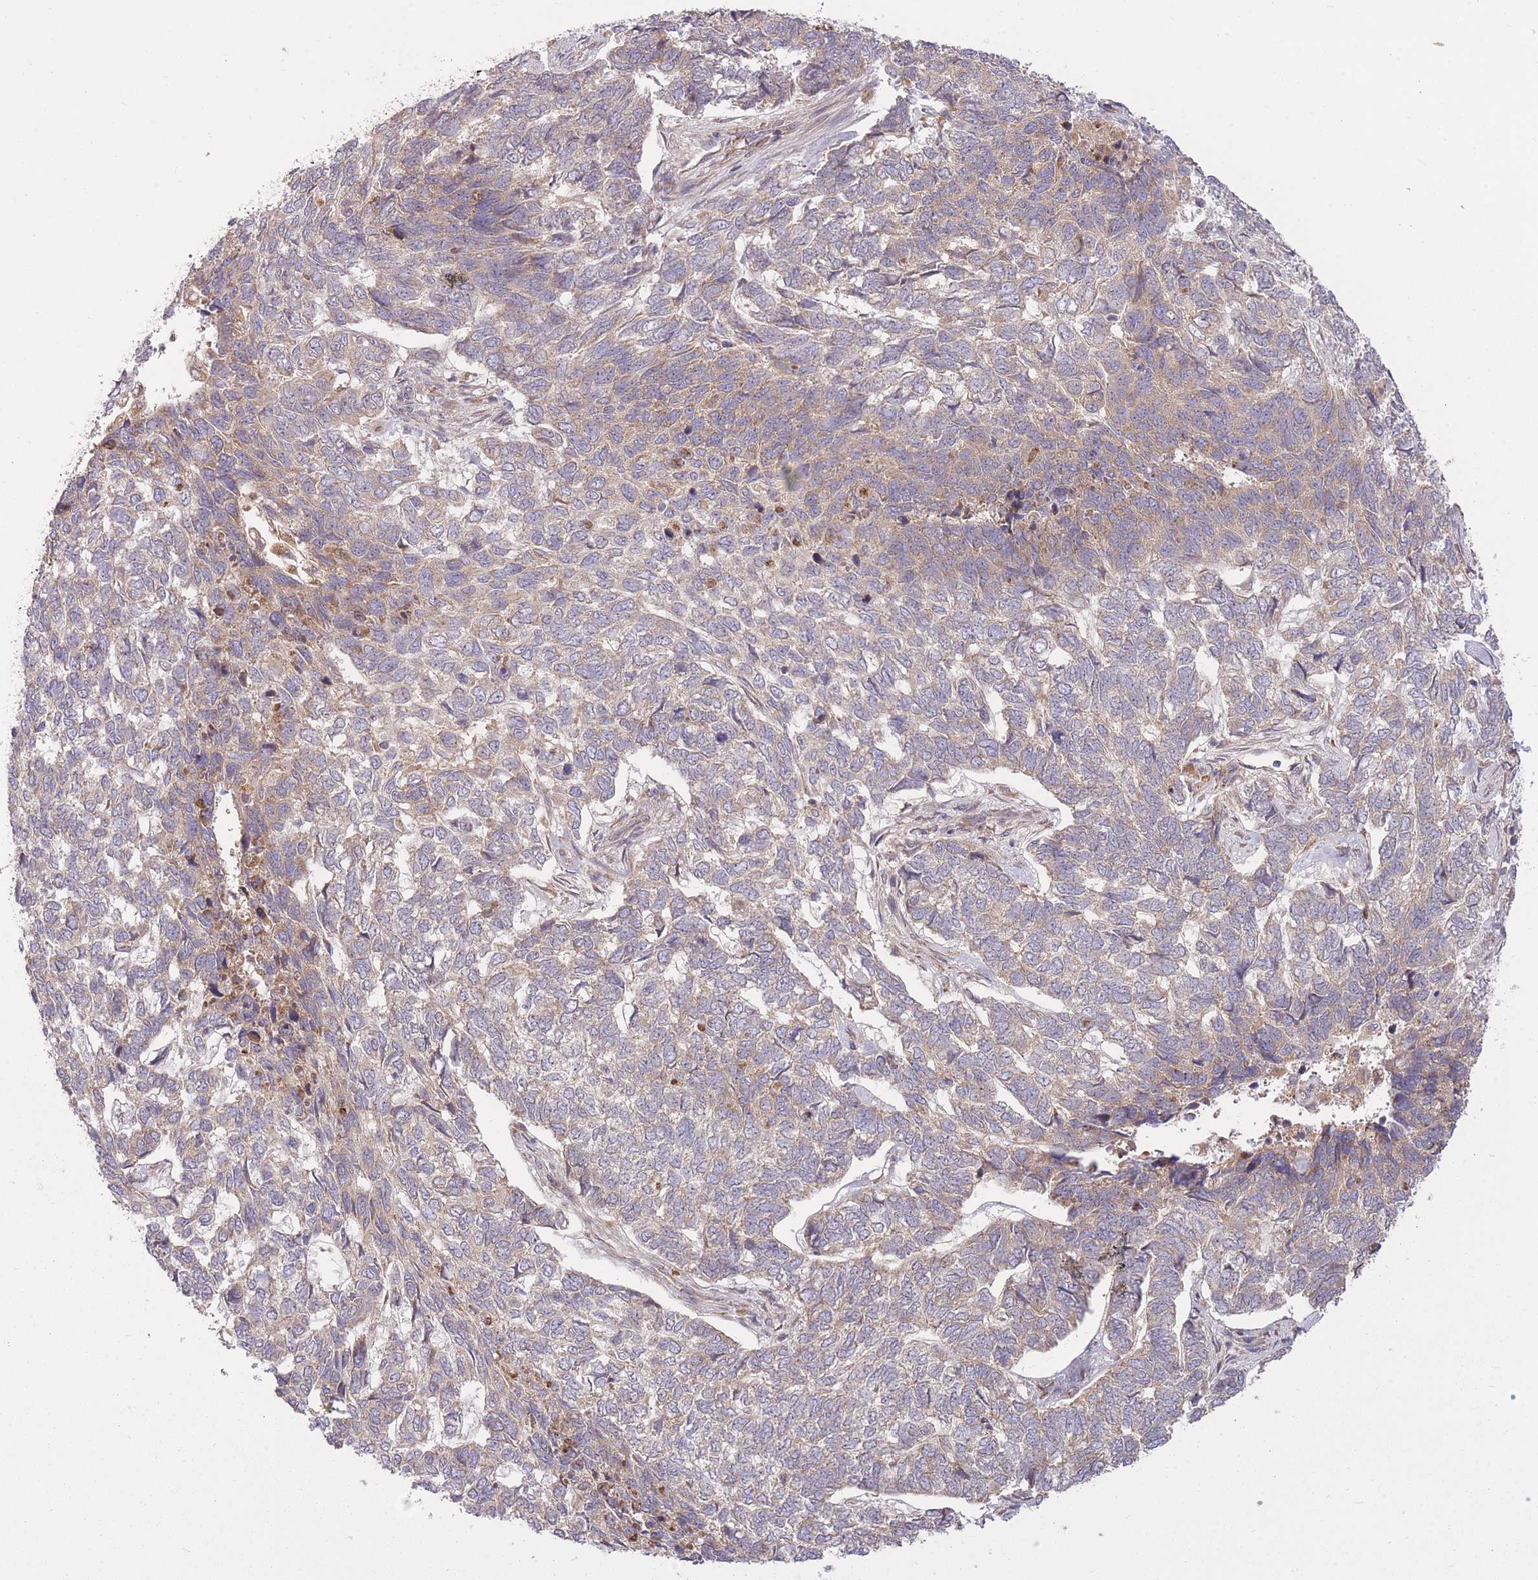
{"staining": {"intensity": "weak", "quantity": "25%-75%", "location": "cytoplasmic/membranous"}, "tissue": "skin cancer", "cell_type": "Tumor cells", "image_type": "cancer", "snomed": [{"axis": "morphology", "description": "Basal cell carcinoma"}, {"axis": "topography", "description": "Skin"}], "caption": "High-power microscopy captured an IHC photomicrograph of basal cell carcinoma (skin), revealing weak cytoplasmic/membranous expression in about 25%-75% of tumor cells.", "gene": "ZNF391", "patient": {"sex": "female", "age": 65}}